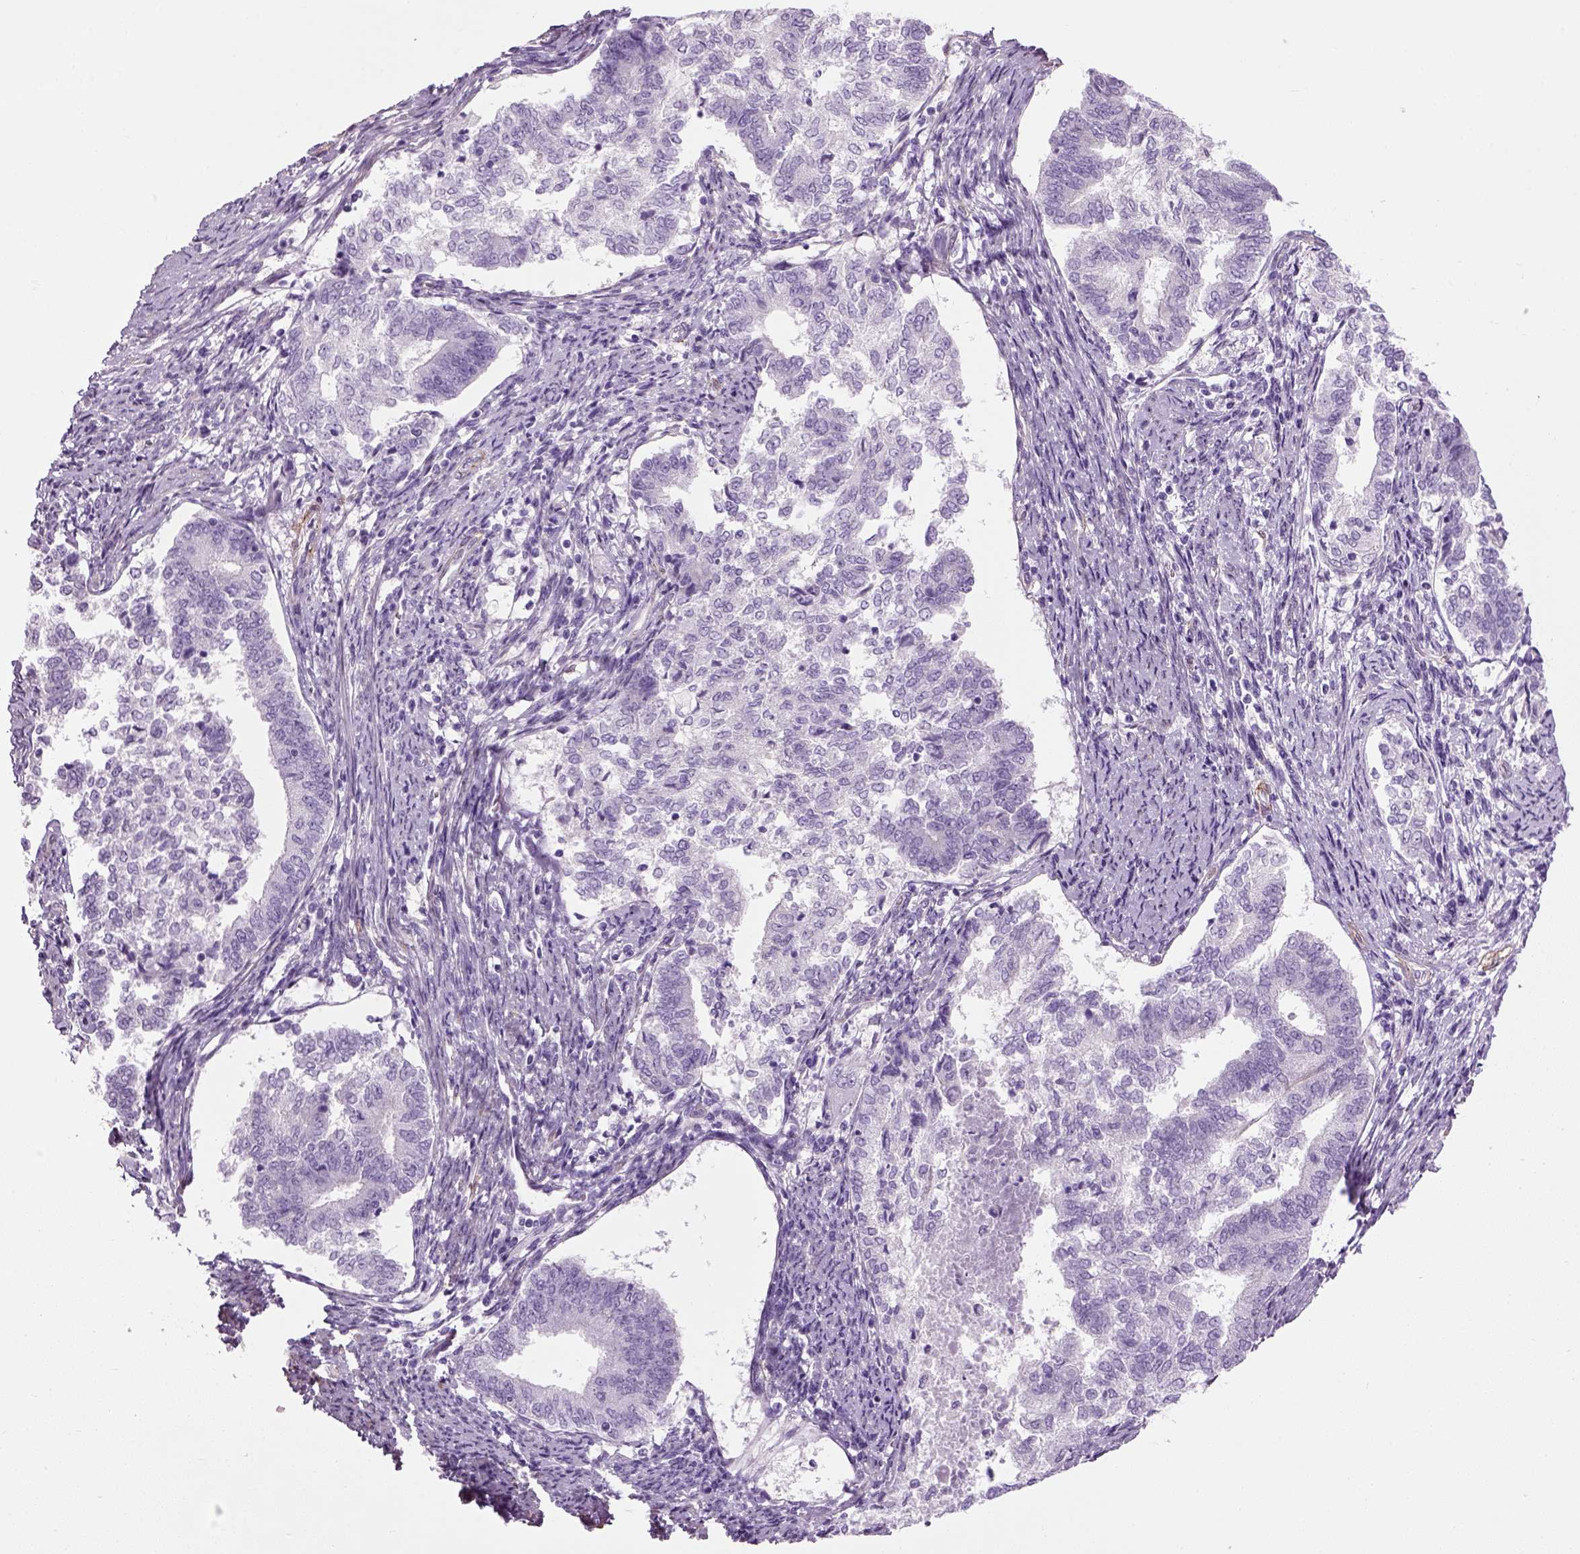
{"staining": {"intensity": "negative", "quantity": "none", "location": "none"}, "tissue": "endometrial cancer", "cell_type": "Tumor cells", "image_type": "cancer", "snomed": [{"axis": "morphology", "description": "Adenocarcinoma, NOS"}, {"axis": "topography", "description": "Endometrium"}], "caption": "The image displays no significant positivity in tumor cells of endometrial adenocarcinoma.", "gene": "FAM161A", "patient": {"sex": "female", "age": 65}}